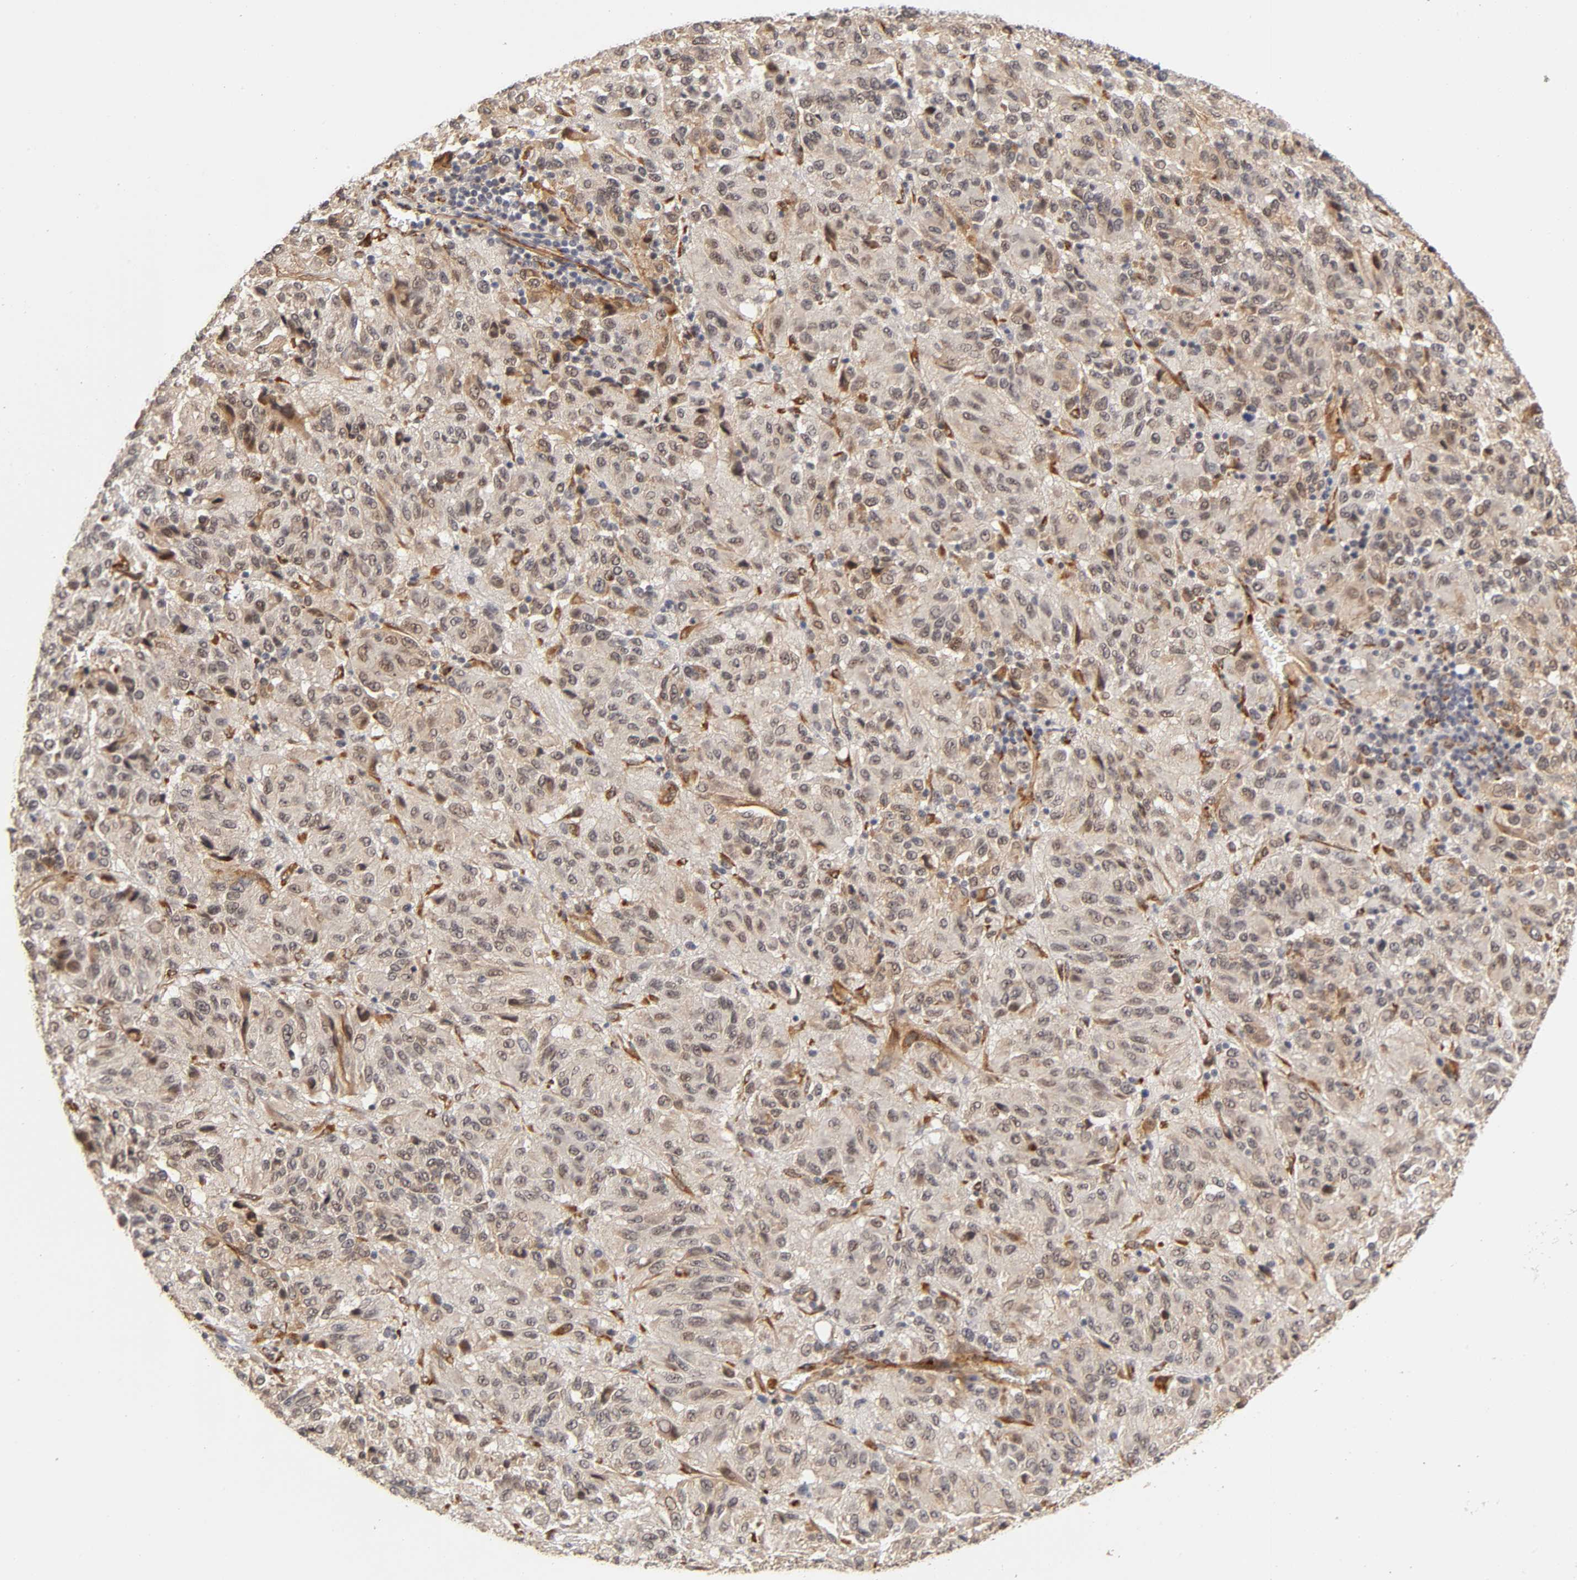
{"staining": {"intensity": "weak", "quantity": "25%-75%", "location": "cytoplasmic/membranous"}, "tissue": "melanoma", "cell_type": "Tumor cells", "image_type": "cancer", "snomed": [{"axis": "morphology", "description": "Malignant melanoma, Metastatic site"}, {"axis": "topography", "description": "Lung"}], "caption": "About 25%-75% of tumor cells in human malignant melanoma (metastatic site) show weak cytoplasmic/membranous protein staining as visualized by brown immunohistochemical staining.", "gene": "LAMB1", "patient": {"sex": "male", "age": 64}}